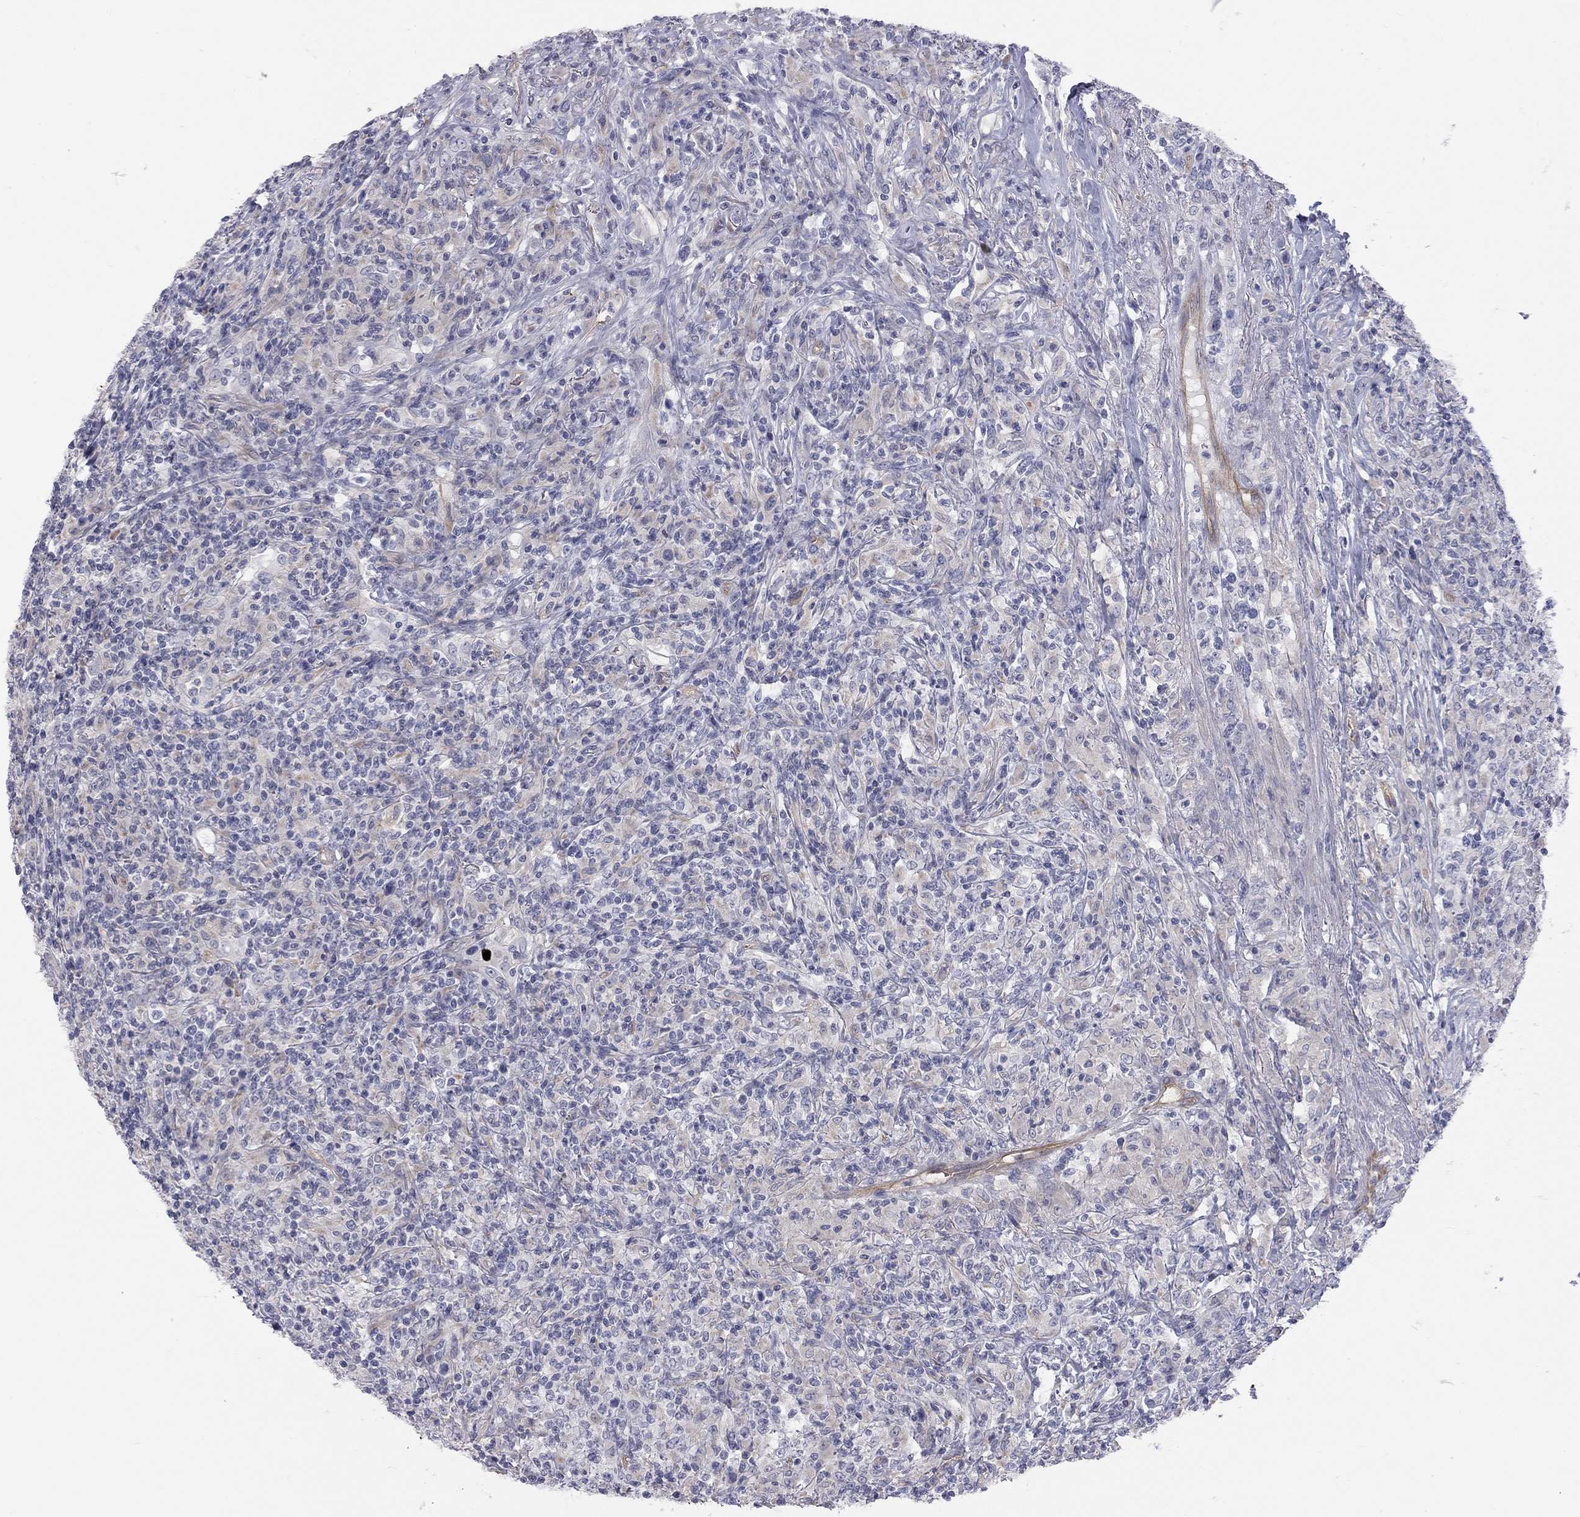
{"staining": {"intensity": "negative", "quantity": "none", "location": "none"}, "tissue": "lymphoma", "cell_type": "Tumor cells", "image_type": "cancer", "snomed": [{"axis": "morphology", "description": "Malignant lymphoma, non-Hodgkin's type, High grade"}, {"axis": "topography", "description": "Lung"}], "caption": "Immunohistochemistry micrograph of neoplastic tissue: human lymphoma stained with DAB exhibits no significant protein positivity in tumor cells.", "gene": "GPRC5B", "patient": {"sex": "male", "age": 79}}